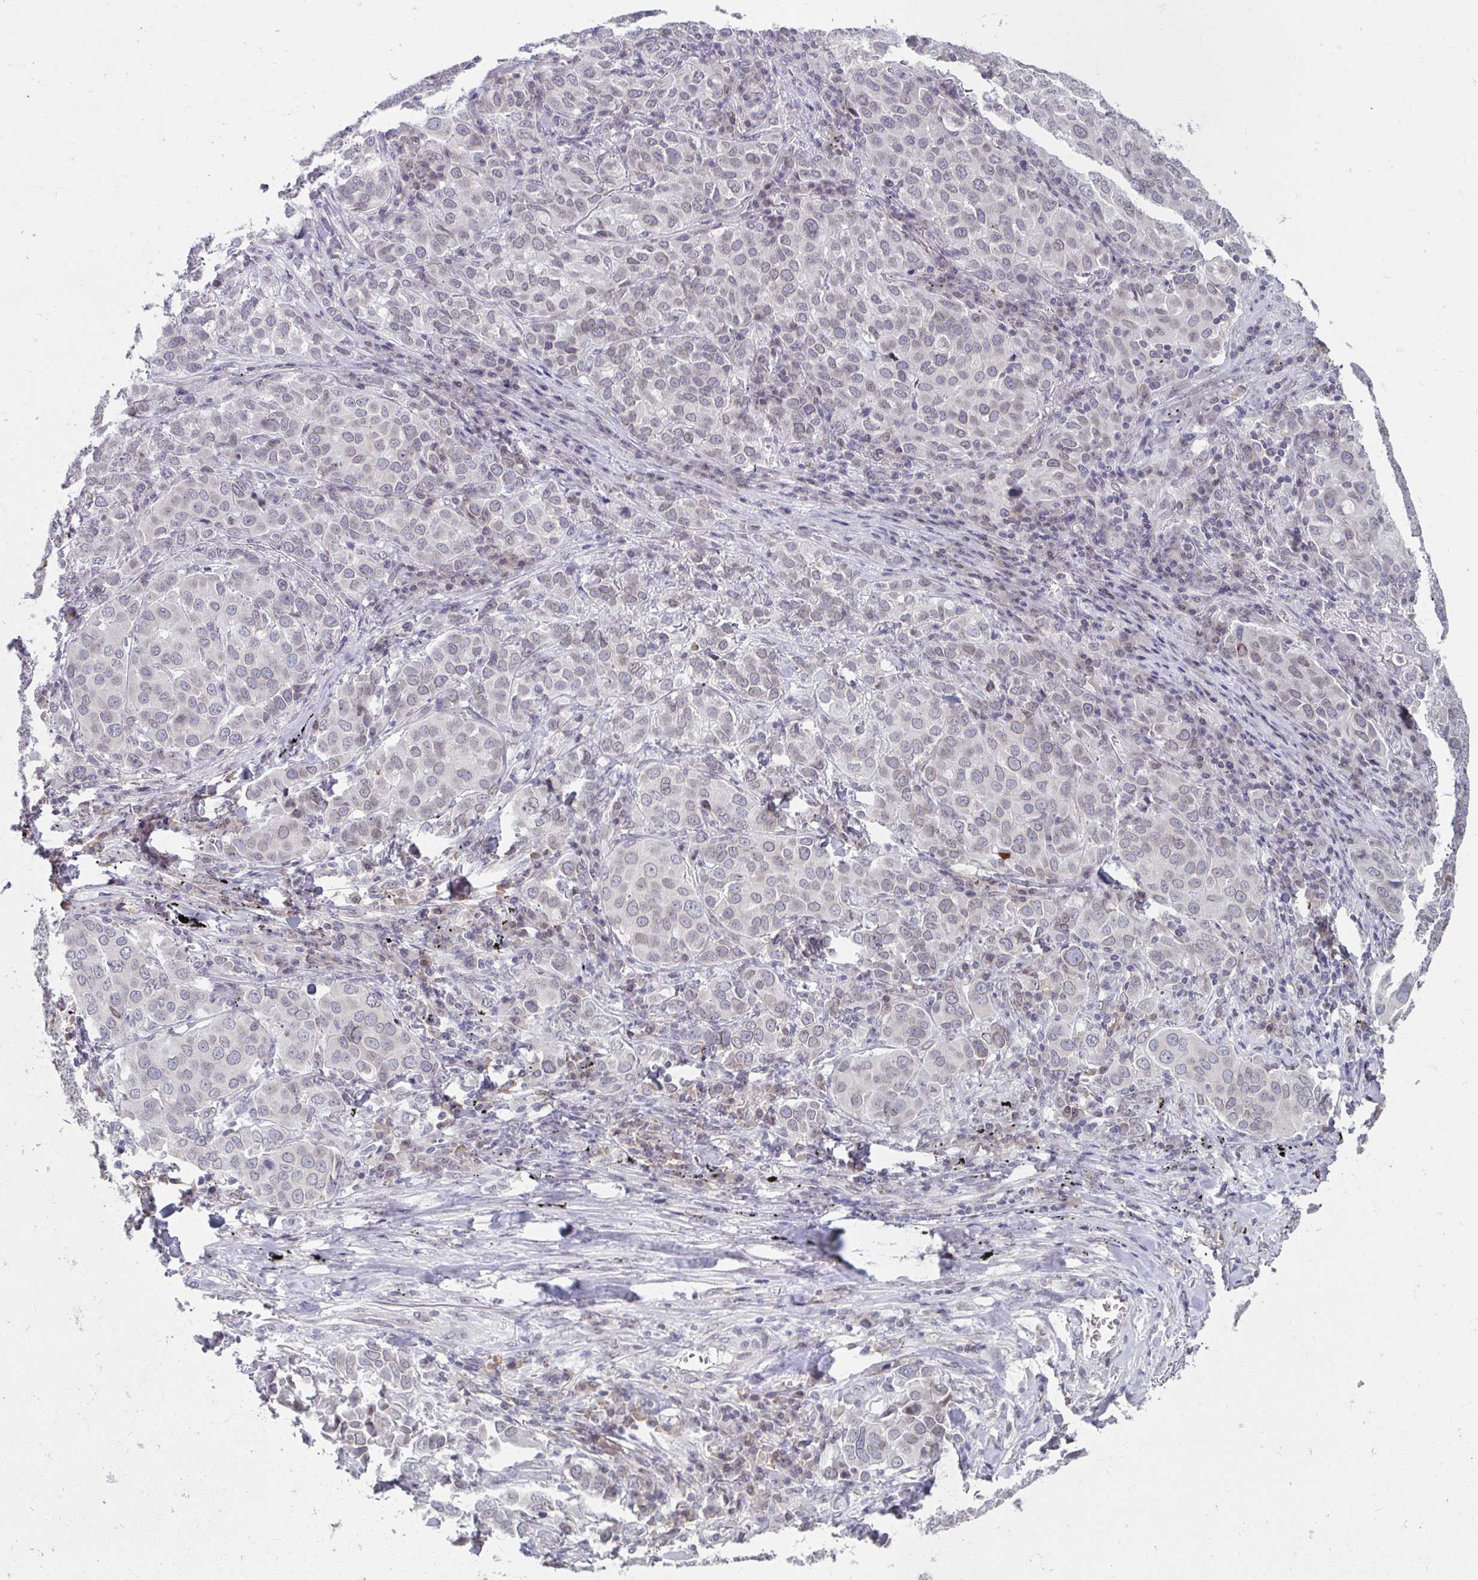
{"staining": {"intensity": "weak", "quantity": "<25%", "location": "nuclear"}, "tissue": "lung cancer", "cell_type": "Tumor cells", "image_type": "cancer", "snomed": [{"axis": "morphology", "description": "Adenocarcinoma, NOS"}, {"axis": "morphology", "description": "Adenocarcinoma, metastatic, NOS"}, {"axis": "topography", "description": "Lymph node"}, {"axis": "topography", "description": "Lung"}], "caption": "Image shows no significant protein expression in tumor cells of adenocarcinoma (lung).", "gene": "NUP133", "patient": {"sex": "female", "age": 65}}